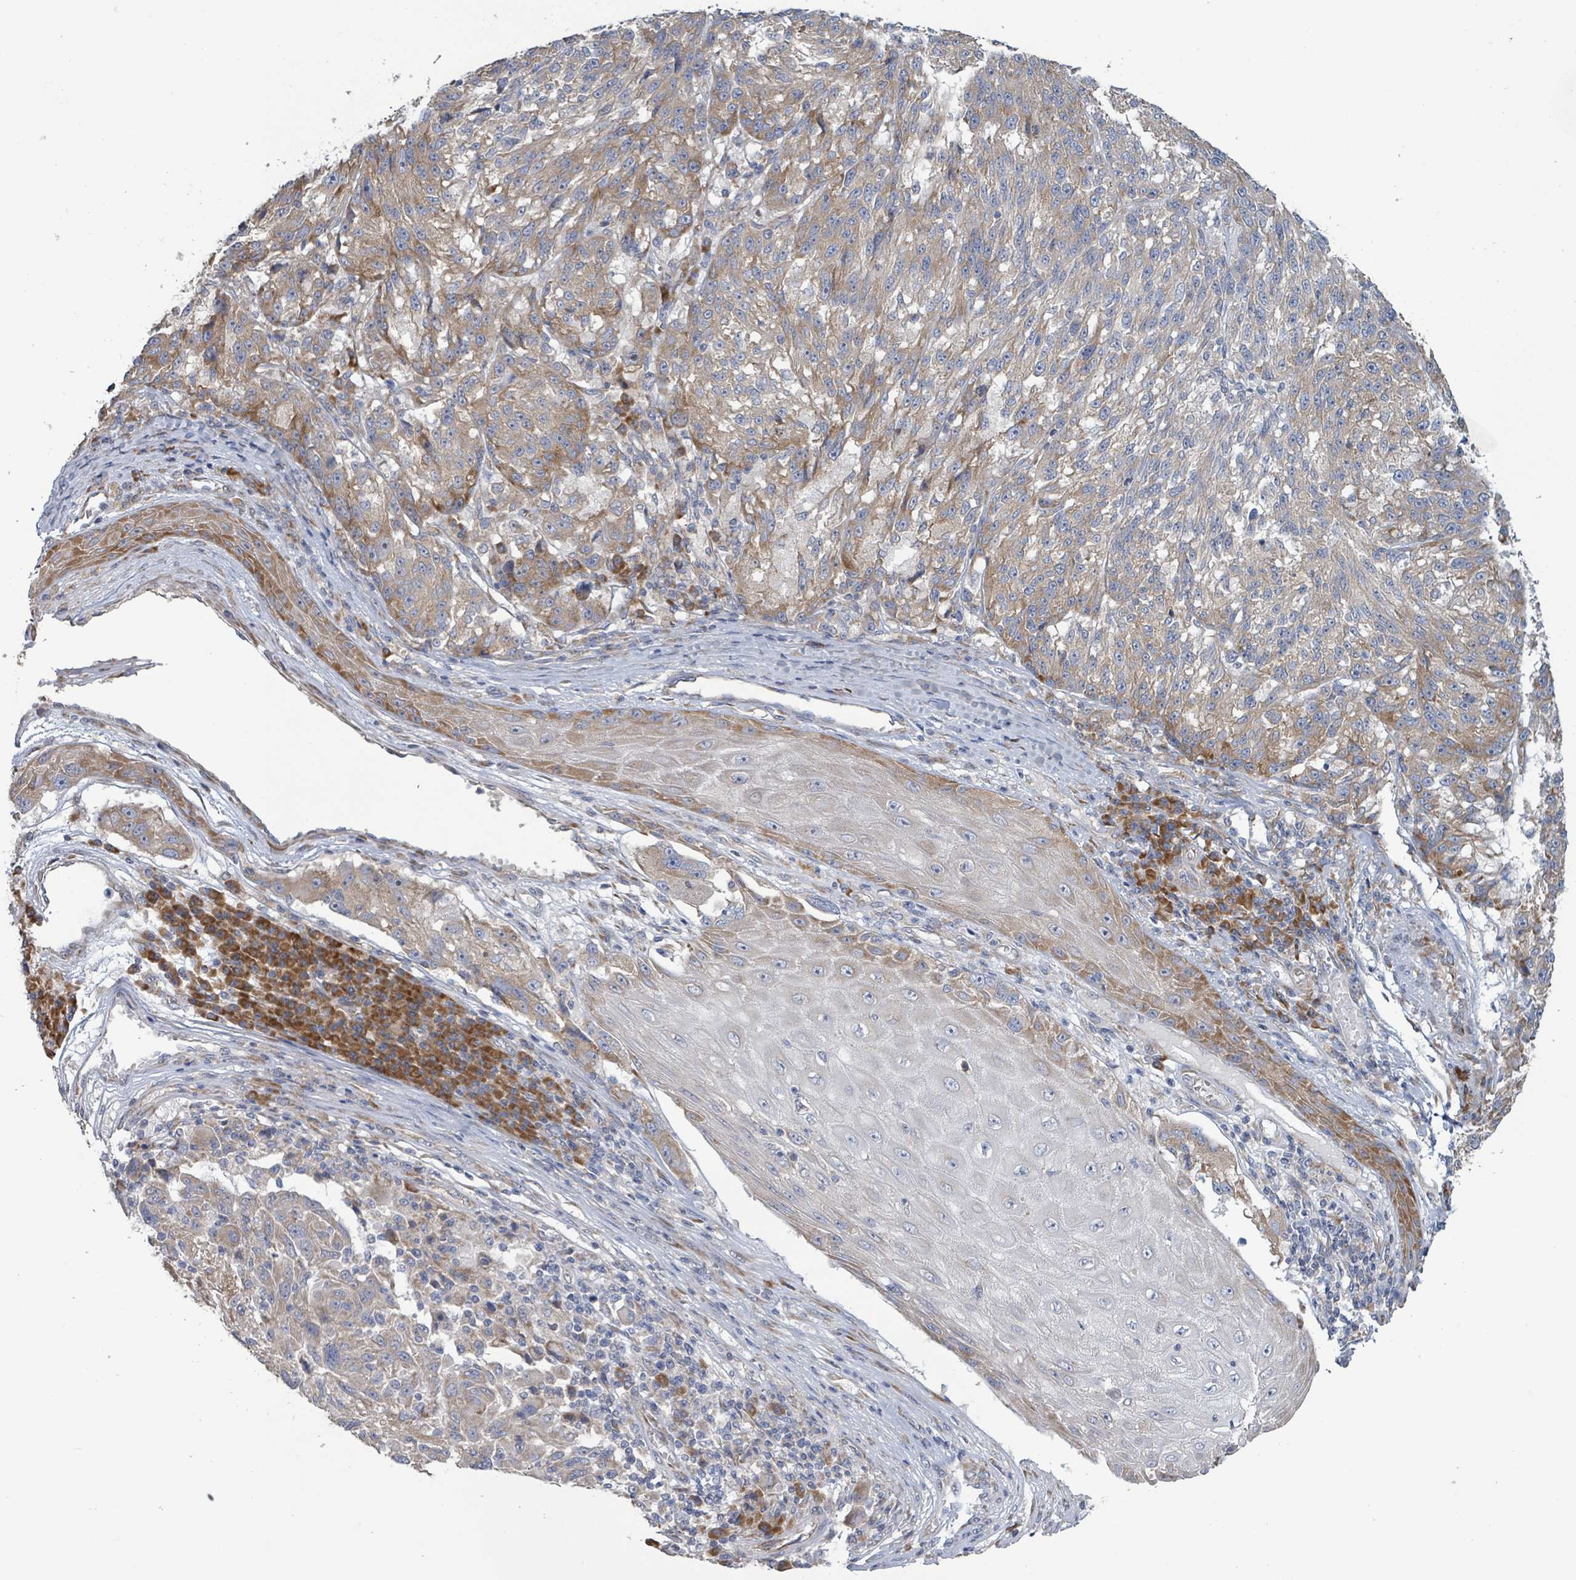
{"staining": {"intensity": "moderate", "quantity": "25%-75%", "location": "cytoplasmic/membranous"}, "tissue": "melanoma", "cell_type": "Tumor cells", "image_type": "cancer", "snomed": [{"axis": "morphology", "description": "Malignant melanoma, NOS"}, {"axis": "topography", "description": "Skin"}], "caption": "Melanoma stained for a protein demonstrates moderate cytoplasmic/membranous positivity in tumor cells.", "gene": "RPL32", "patient": {"sex": "male", "age": 53}}